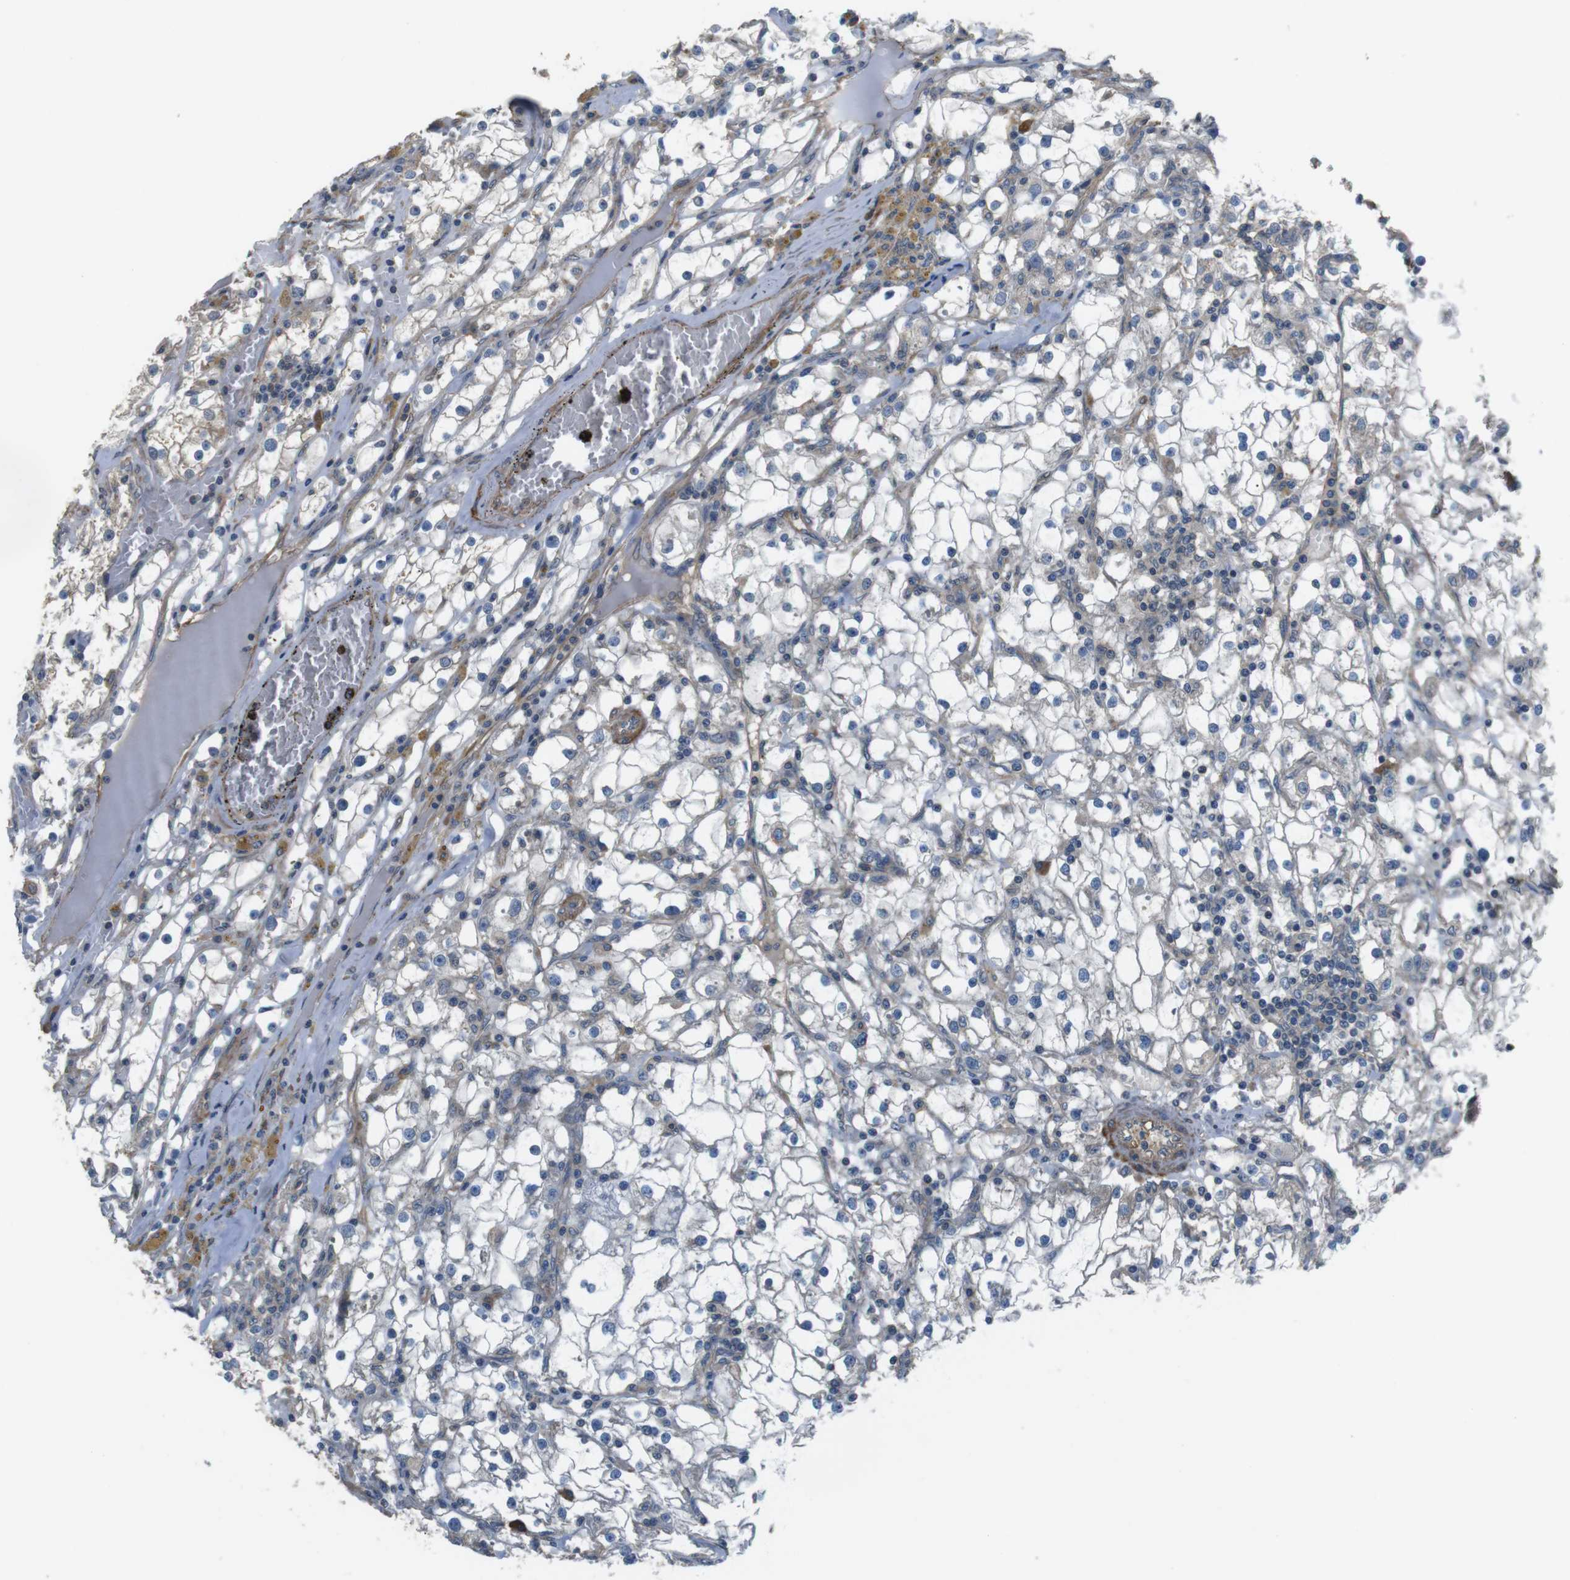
{"staining": {"intensity": "negative", "quantity": "none", "location": "none"}, "tissue": "renal cancer", "cell_type": "Tumor cells", "image_type": "cancer", "snomed": [{"axis": "morphology", "description": "Adenocarcinoma, NOS"}, {"axis": "topography", "description": "Kidney"}], "caption": "IHC of adenocarcinoma (renal) reveals no positivity in tumor cells.", "gene": "FUT2", "patient": {"sex": "male", "age": 56}}